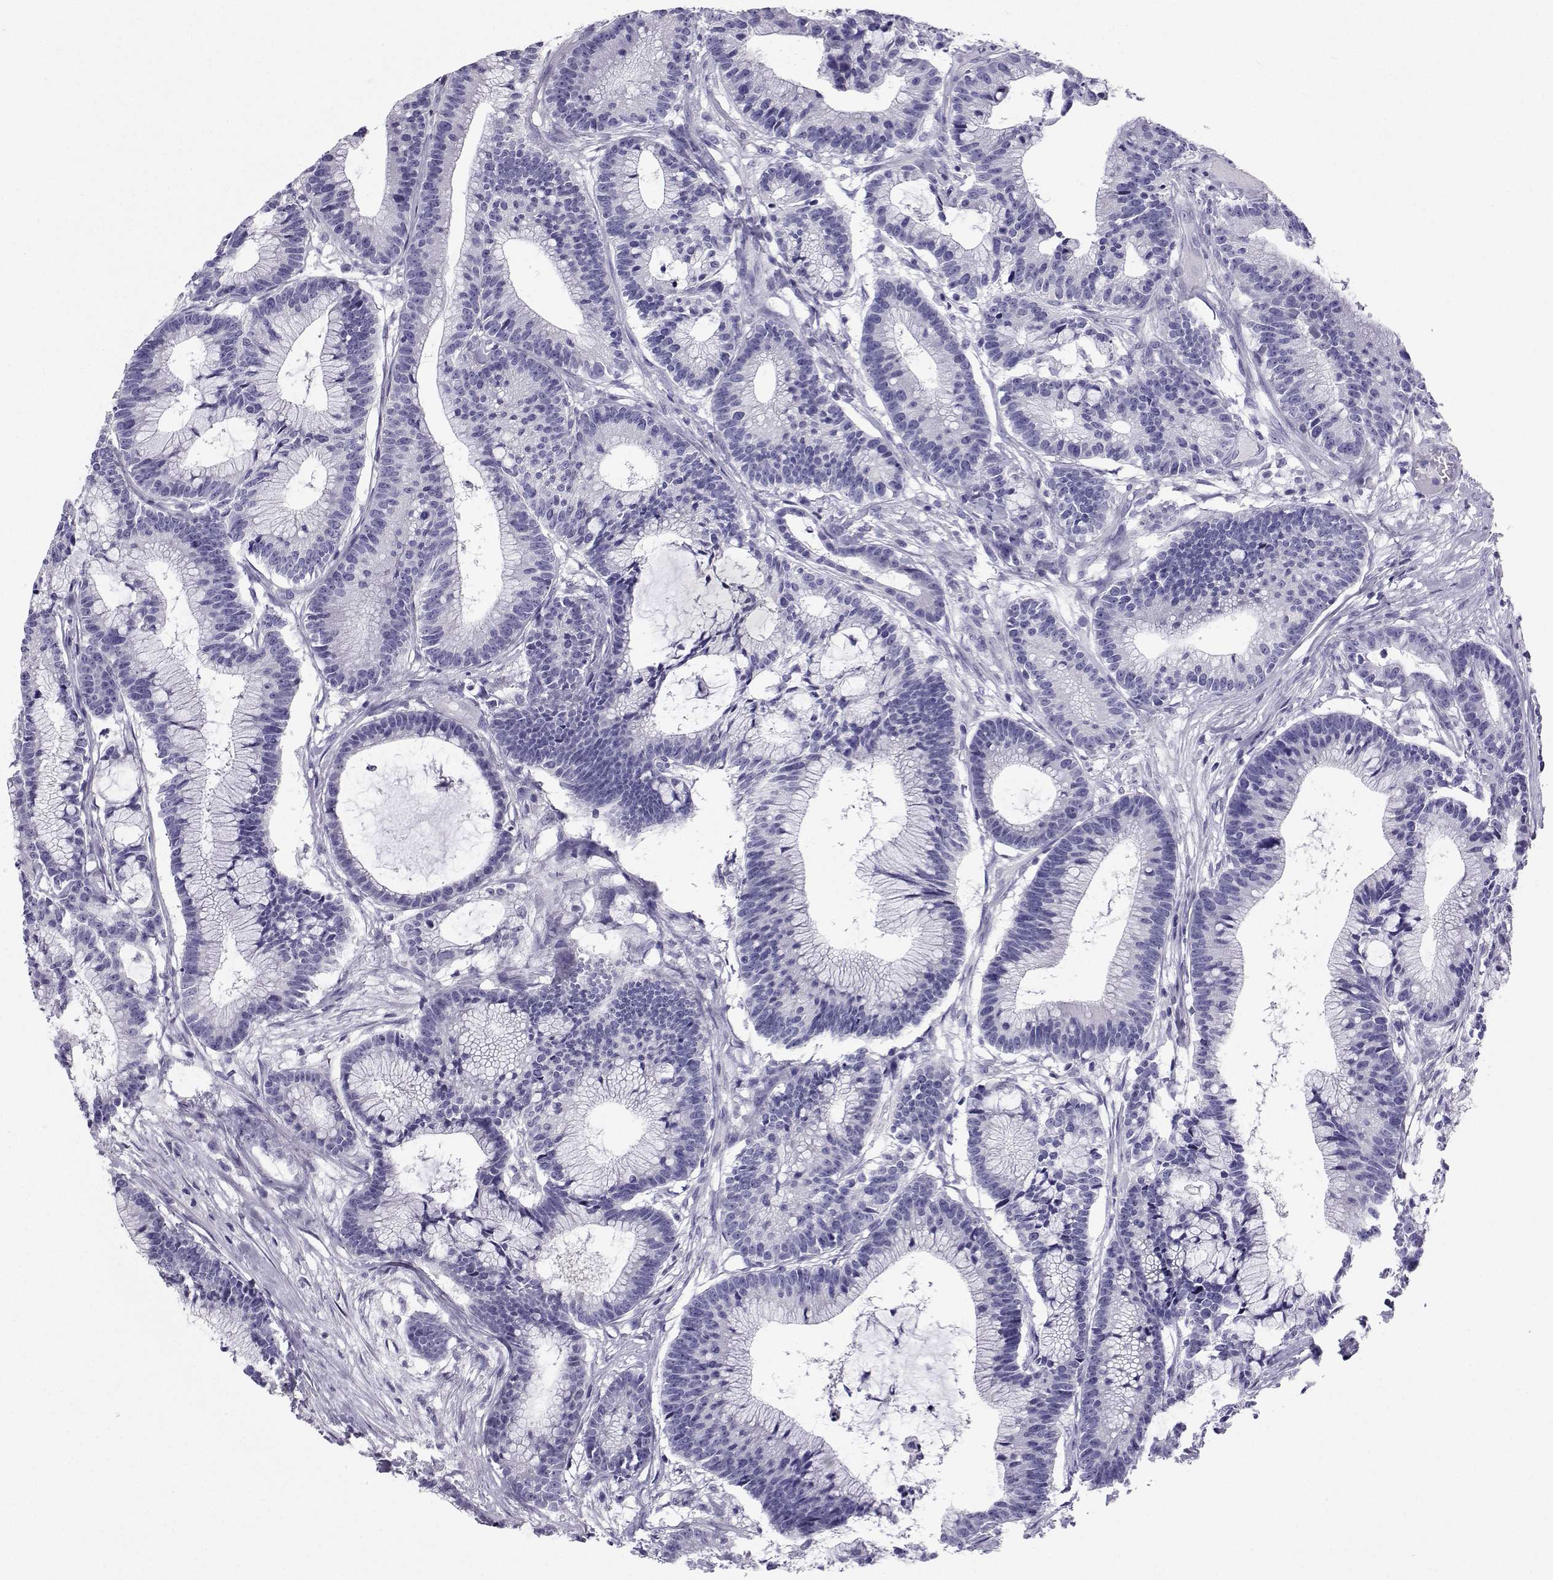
{"staining": {"intensity": "negative", "quantity": "none", "location": "none"}, "tissue": "colorectal cancer", "cell_type": "Tumor cells", "image_type": "cancer", "snomed": [{"axis": "morphology", "description": "Adenocarcinoma, NOS"}, {"axis": "topography", "description": "Colon"}], "caption": "A histopathology image of adenocarcinoma (colorectal) stained for a protein demonstrates no brown staining in tumor cells.", "gene": "PLIN4", "patient": {"sex": "female", "age": 78}}